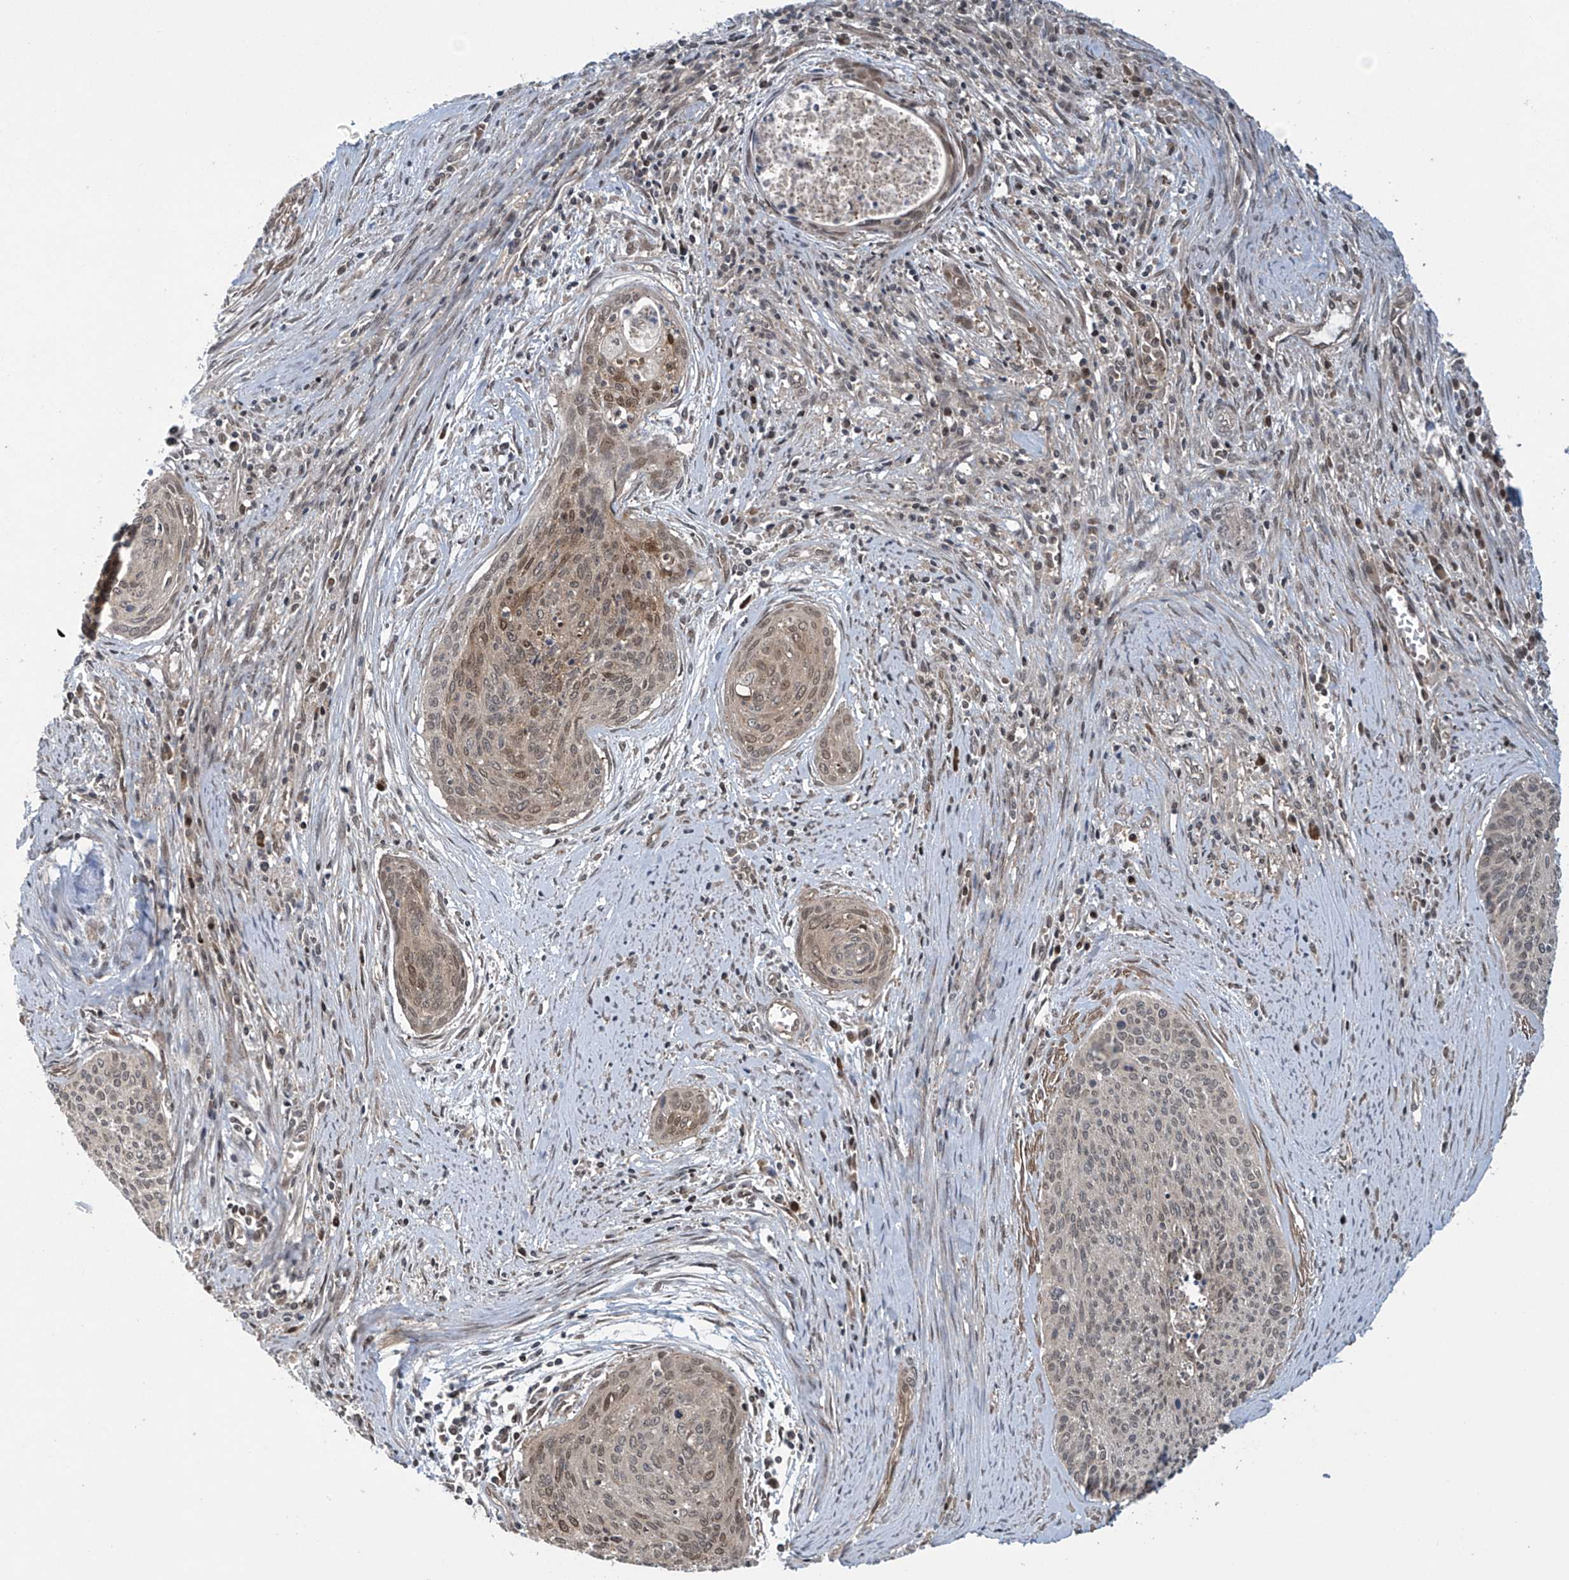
{"staining": {"intensity": "moderate", "quantity": "<25%", "location": "nuclear"}, "tissue": "cervical cancer", "cell_type": "Tumor cells", "image_type": "cancer", "snomed": [{"axis": "morphology", "description": "Squamous cell carcinoma, NOS"}, {"axis": "topography", "description": "Cervix"}], "caption": "The immunohistochemical stain shows moderate nuclear positivity in tumor cells of cervical cancer (squamous cell carcinoma) tissue.", "gene": "ABHD13", "patient": {"sex": "female", "age": 55}}